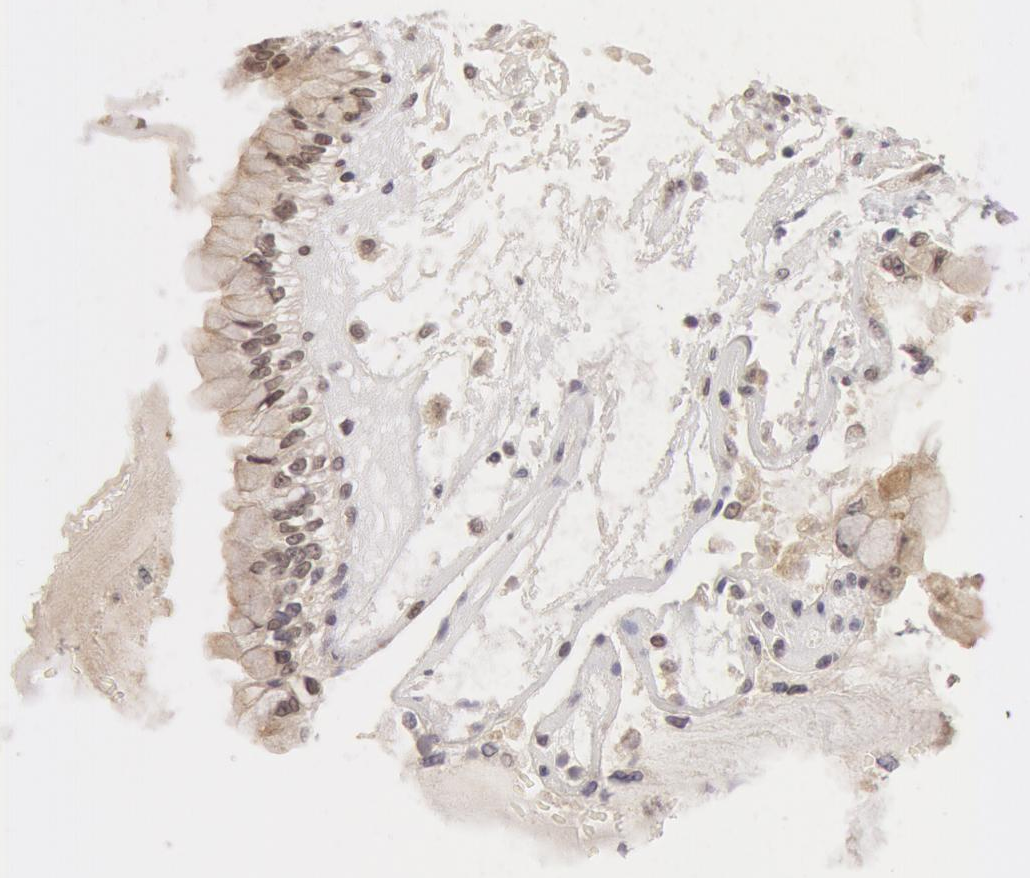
{"staining": {"intensity": "weak", "quantity": ">75%", "location": "cytoplasmic/membranous"}, "tissue": "liver cancer", "cell_type": "Tumor cells", "image_type": "cancer", "snomed": [{"axis": "morphology", "description": "Cholangiocarcinoma"}, {"axis": "topography", "description": "Liver"}], "caption": "Protein expression analysis of human liver cancer (cholangiocarcinoma) reveals weak cytoplasmic/membranous expression in approximately >75% of tumor cells.", "gene": "SYTL4", "patient": {"sex": "female", "age": 79}}